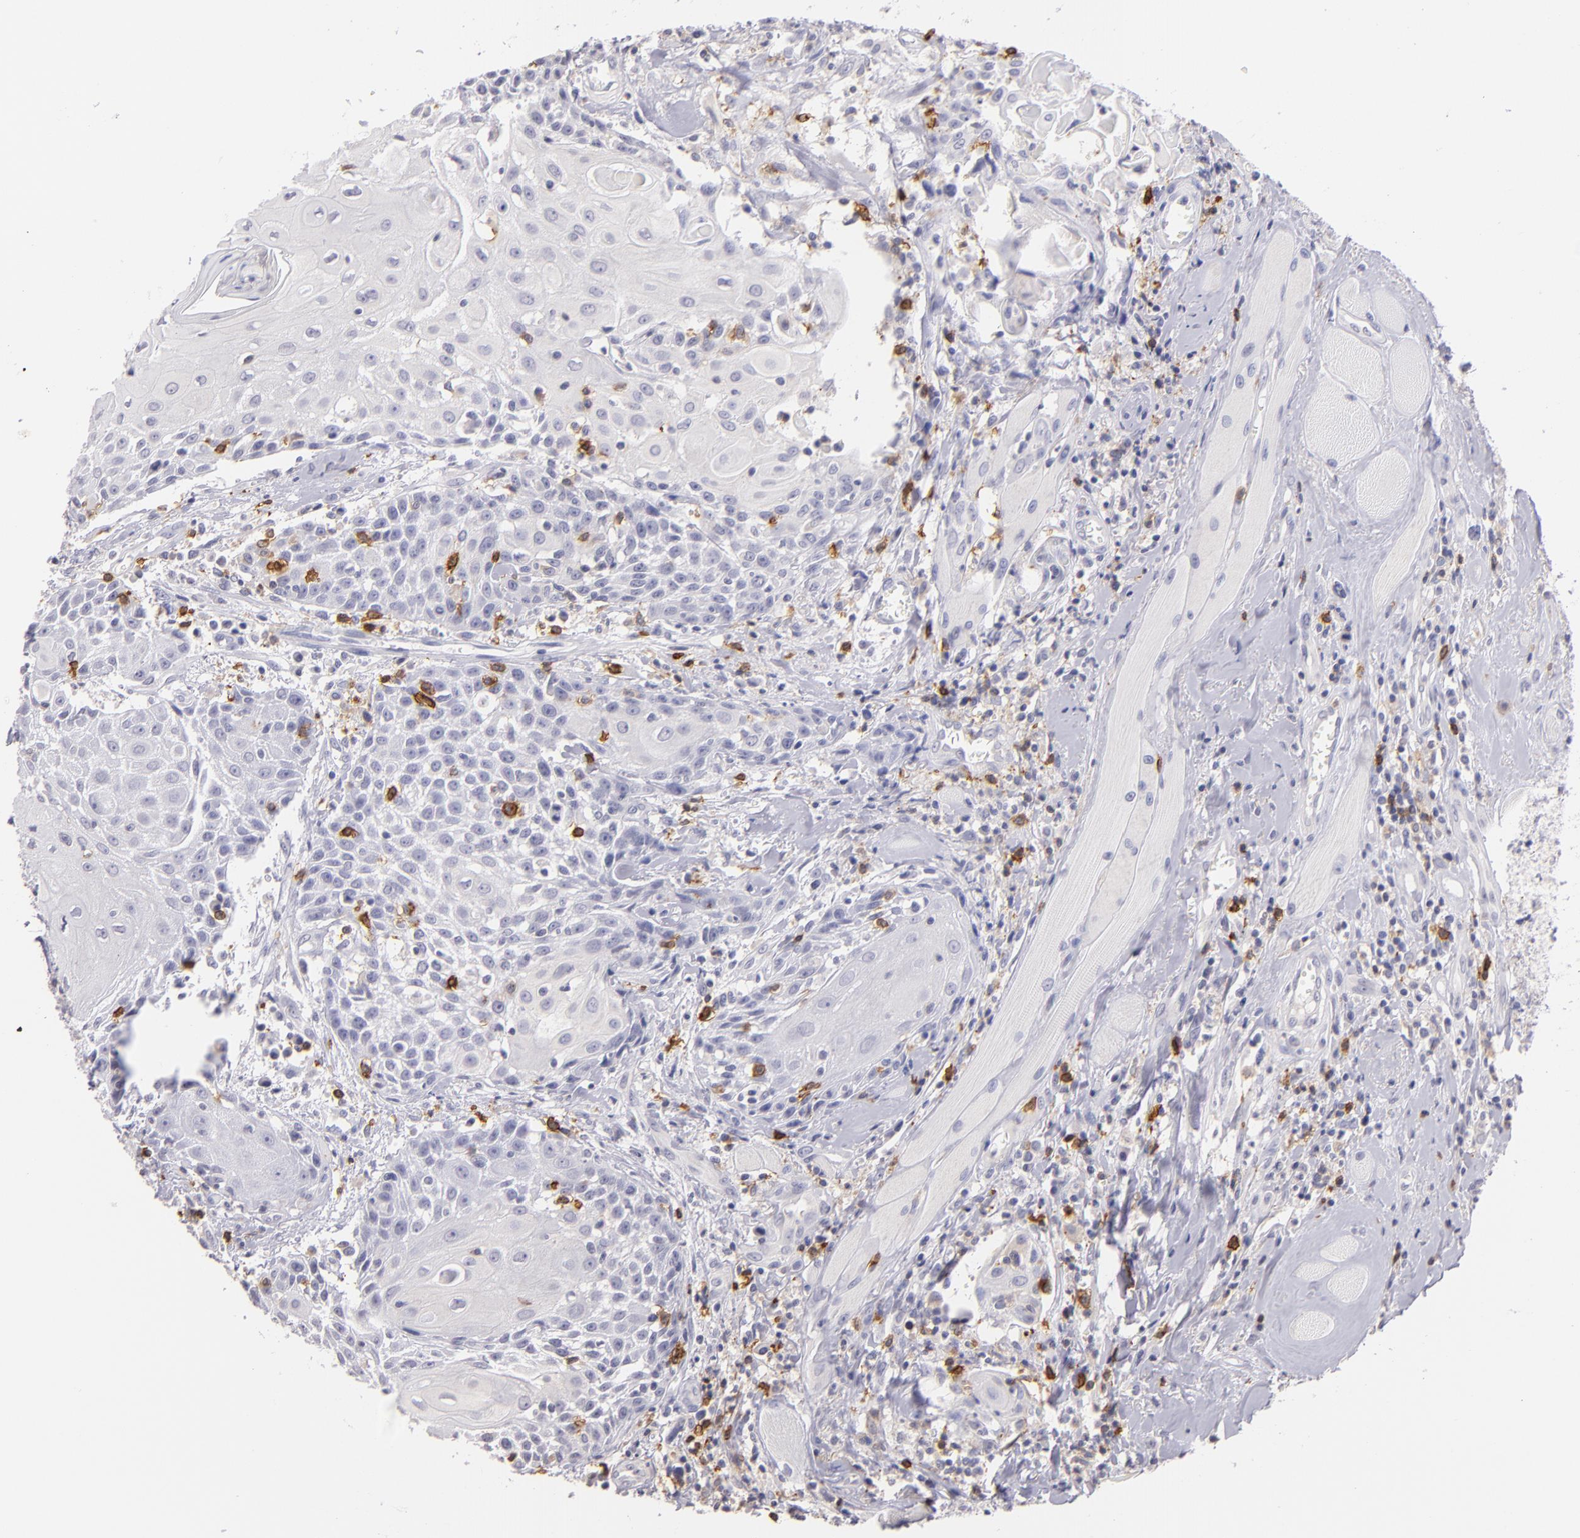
{"staining": {"intensity": "negative", "quantity": "none", "location": "none"}, "tissue": "head and neck cancer", "cell_type": "Tumor cells", "image_type": "cancer", "snomed": [{"axis": "morphology", "description": "Squamous cell carcinoma, NOS"}, {"axis": "topography", "description": "Oral tissue"}, {"axis": "topography", "description": "Head-Neck"}], "caption": "Image shows no significant protein expression in tumor cells of head and neck cancer.", "gene": "IL2RA", "patient": {"sex": "female", "age": 82}}